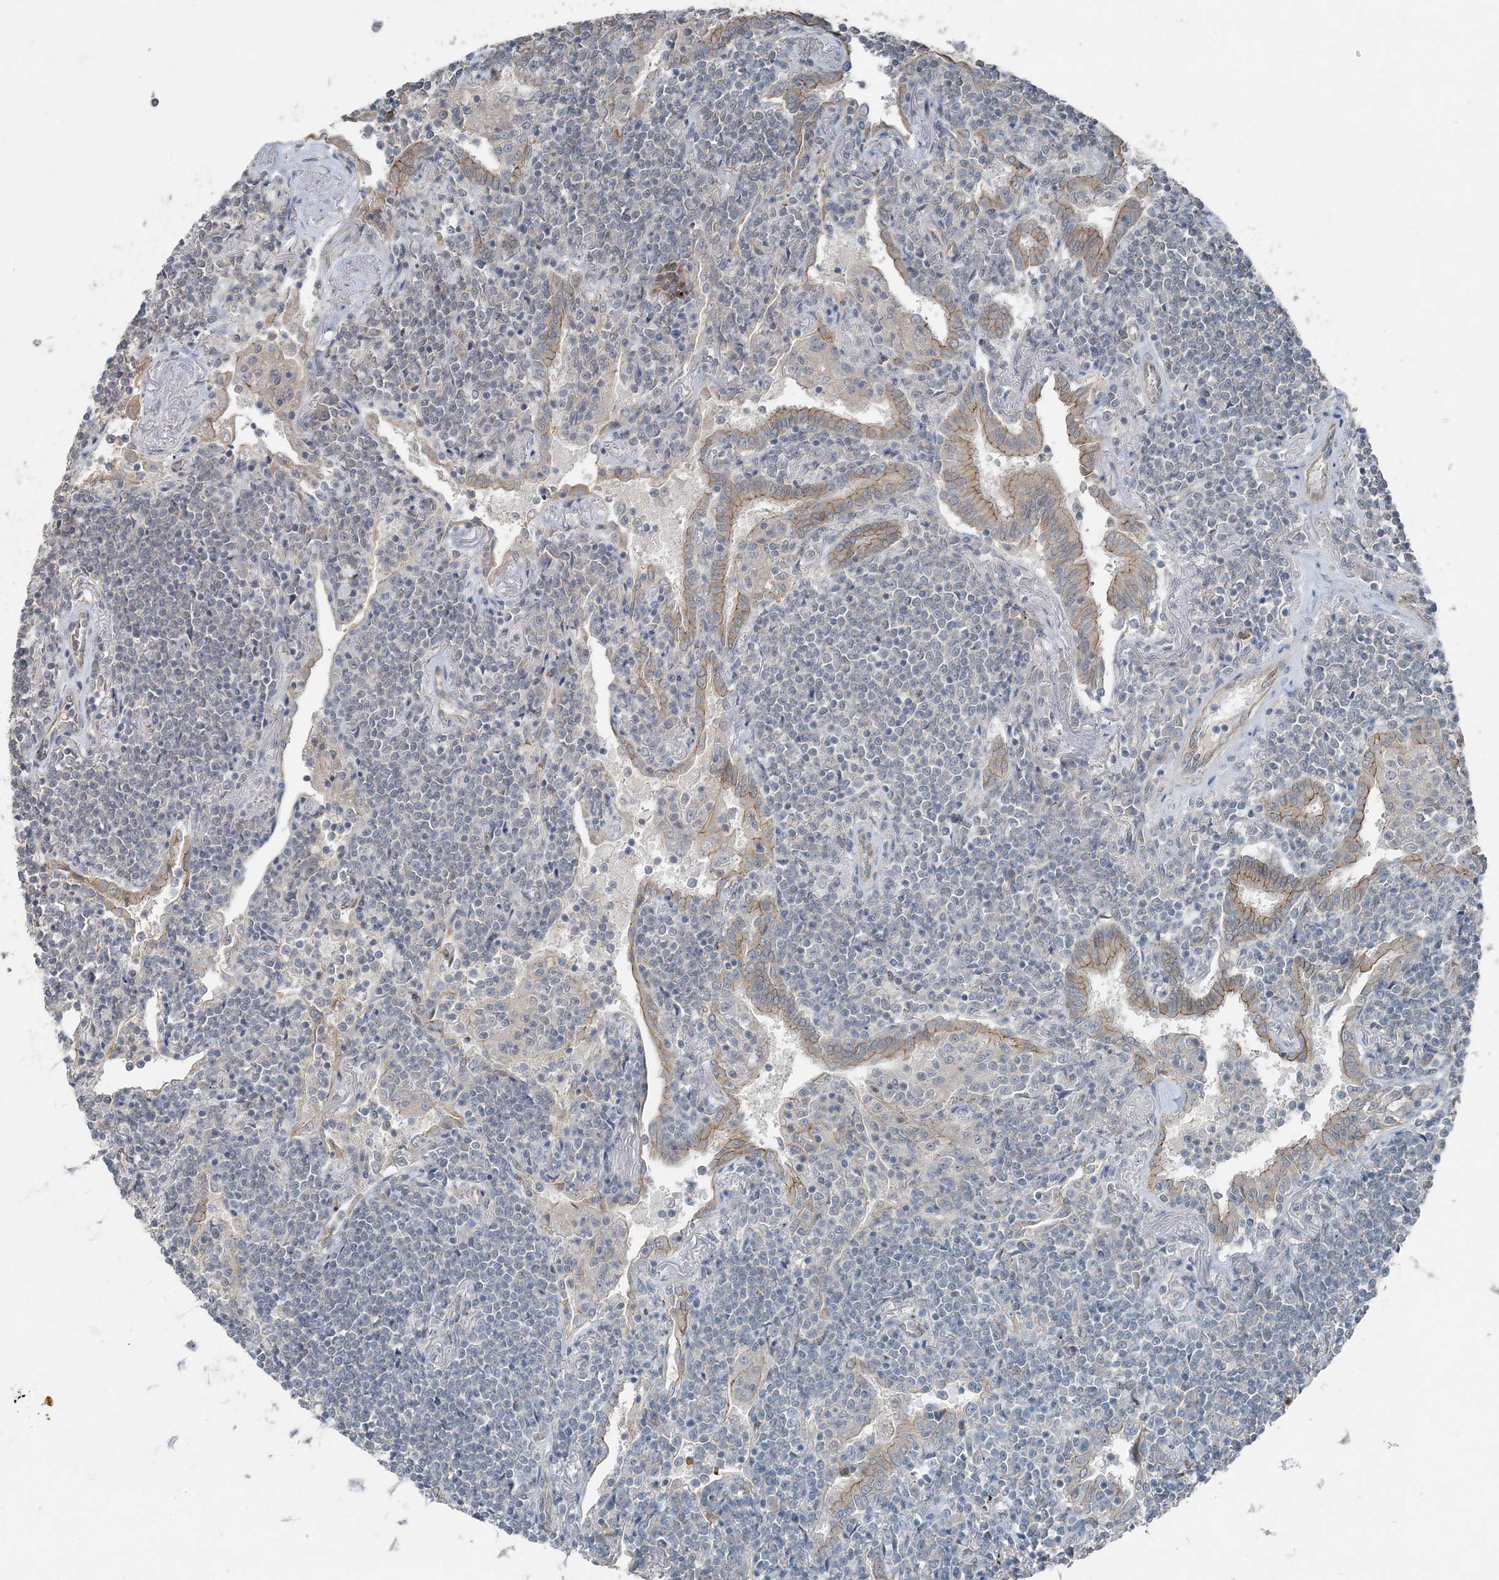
{"staining": {"intensity": "negative", "quantity": "none", "location": "none"}, "tissue": "lymphoma", "cell_type": "Tumor cells", "image_type": "cancer", "snomed": [{"axis": "morphology", "description": "Malignant lymphoma, non-Hodgkin's type, Low grade"}, {"axis": "topography", "description": "Lung"}], "caption": "High power microscopy photomicrograph of an immunohistochemistry micrograph of malignant lymphoma, non-Hodgkin's type (low-grade), revealing no significant positivity in tumor cells.", "gene": "VSIG2", "patient": {"sex": "female", "age": 71}}